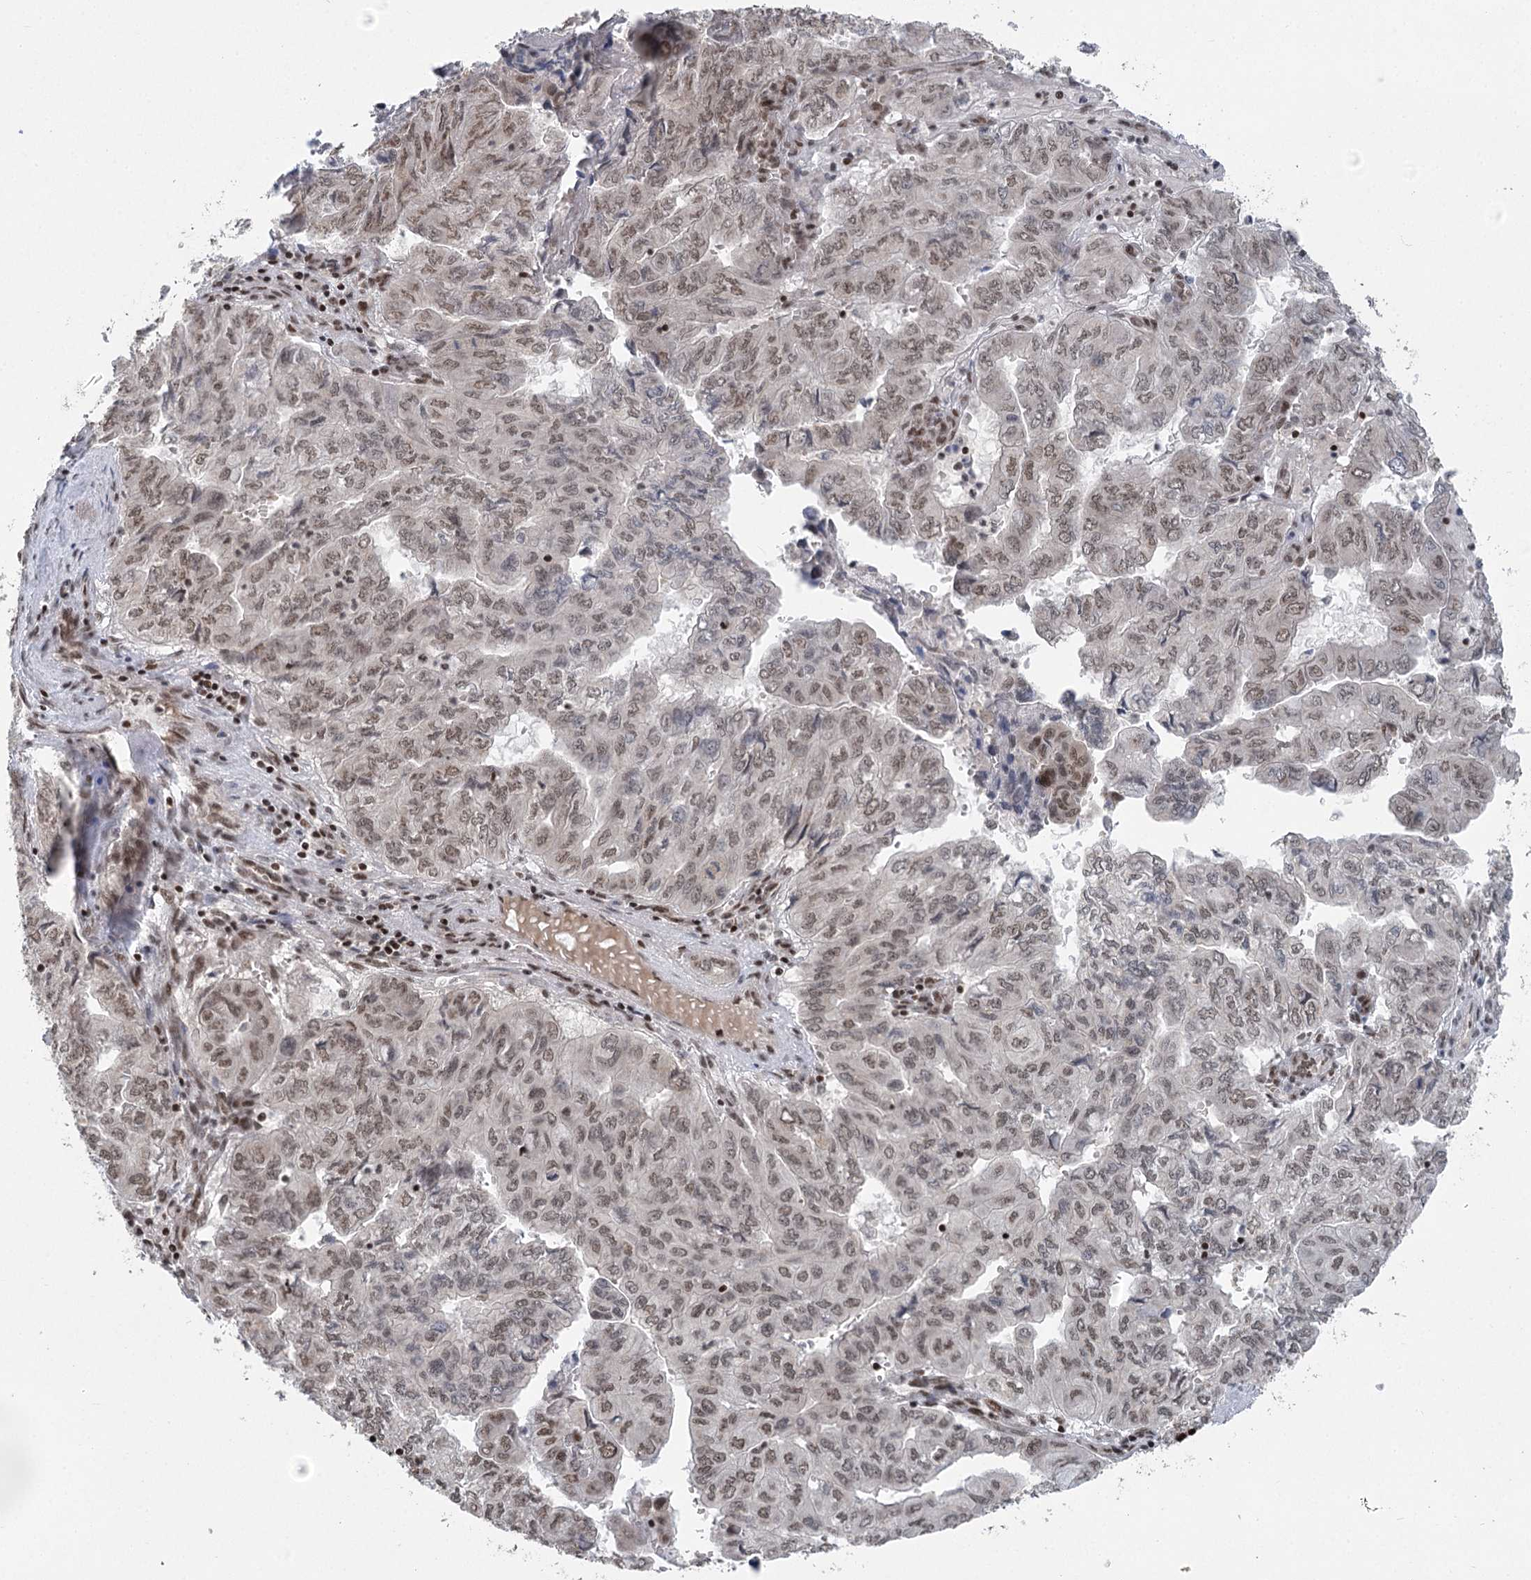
{"staining": {"intensity": "weak", "quantity": ">75%", "location": "nuclear"}, "tissue": "pancreatic cancer", "cell_type": "Tumor cells", "image_type": "cancer", "snomed": [{"axis": "morphology", "description": "Adenocarcinoma, NOS"}, {"axis": "topography", "description": "Pancreas"}], "caption": "This image shows immunohistochemistry staining of pancreatic cancer, with low weak nuclear staining in approximately >75% of tumor cells.", "gene": "CGGBP1", "patient": {"sex": "male", "age": 51}}